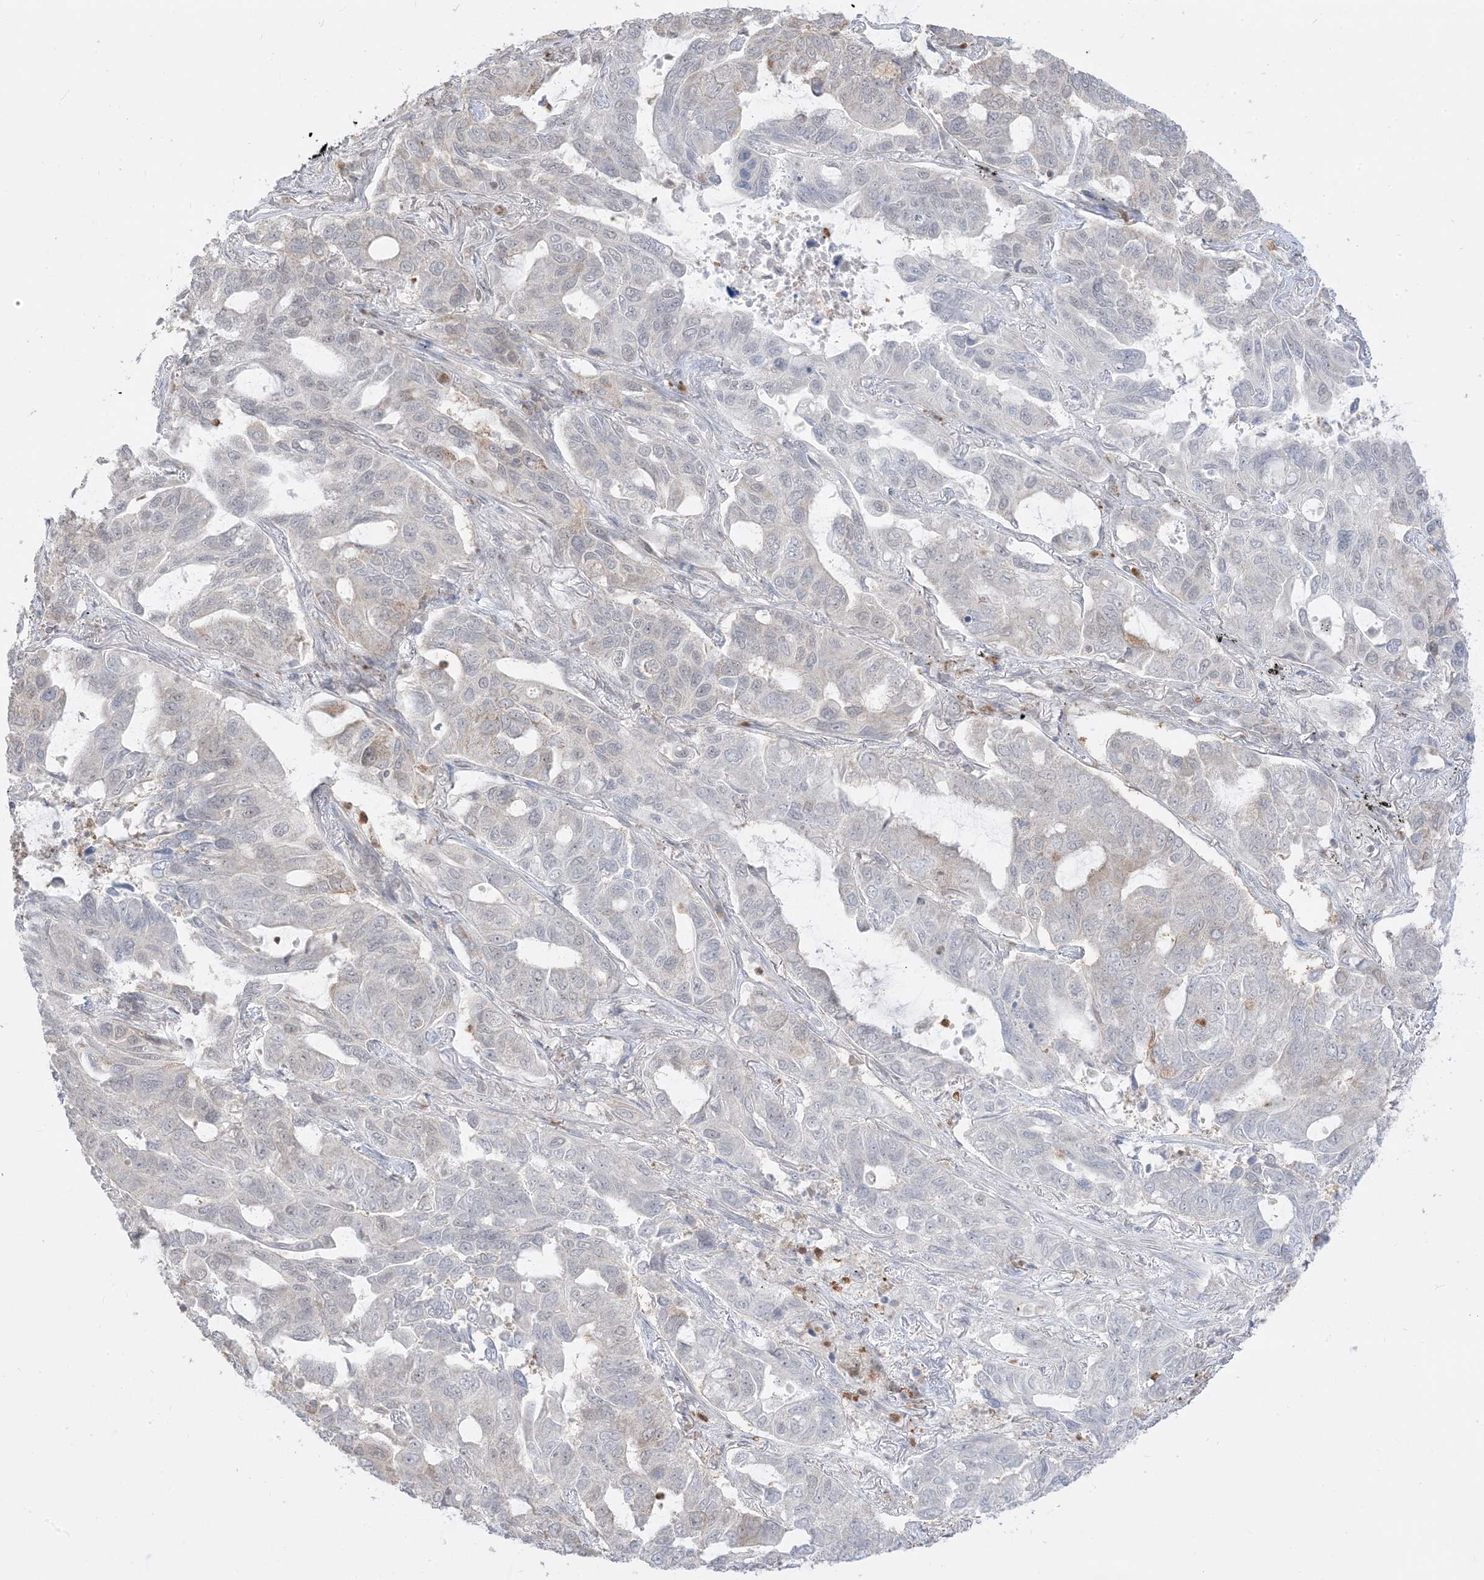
{"staining": {"intensity": "negative", "quantity": "none", "location": "none"}, "tissue": "lung cancer", "cell_type": "Tumor cells", "image_type": "cancer", "snomed": [{"axis": "morphology", "description": "Adenocarcinoma, NOS"}, {"axis": "topography", "description": "Lung"}], "caption": "The micrograph exhibits no staining of tumor cells in lung cancer. Brightfield microscopy of immunohistochemistry stained with DAB (brown) and hematoxylin (blue), captured at high magnification.", "gene": "KANSL3", "patient": {"sex": "male", "age": 64}}